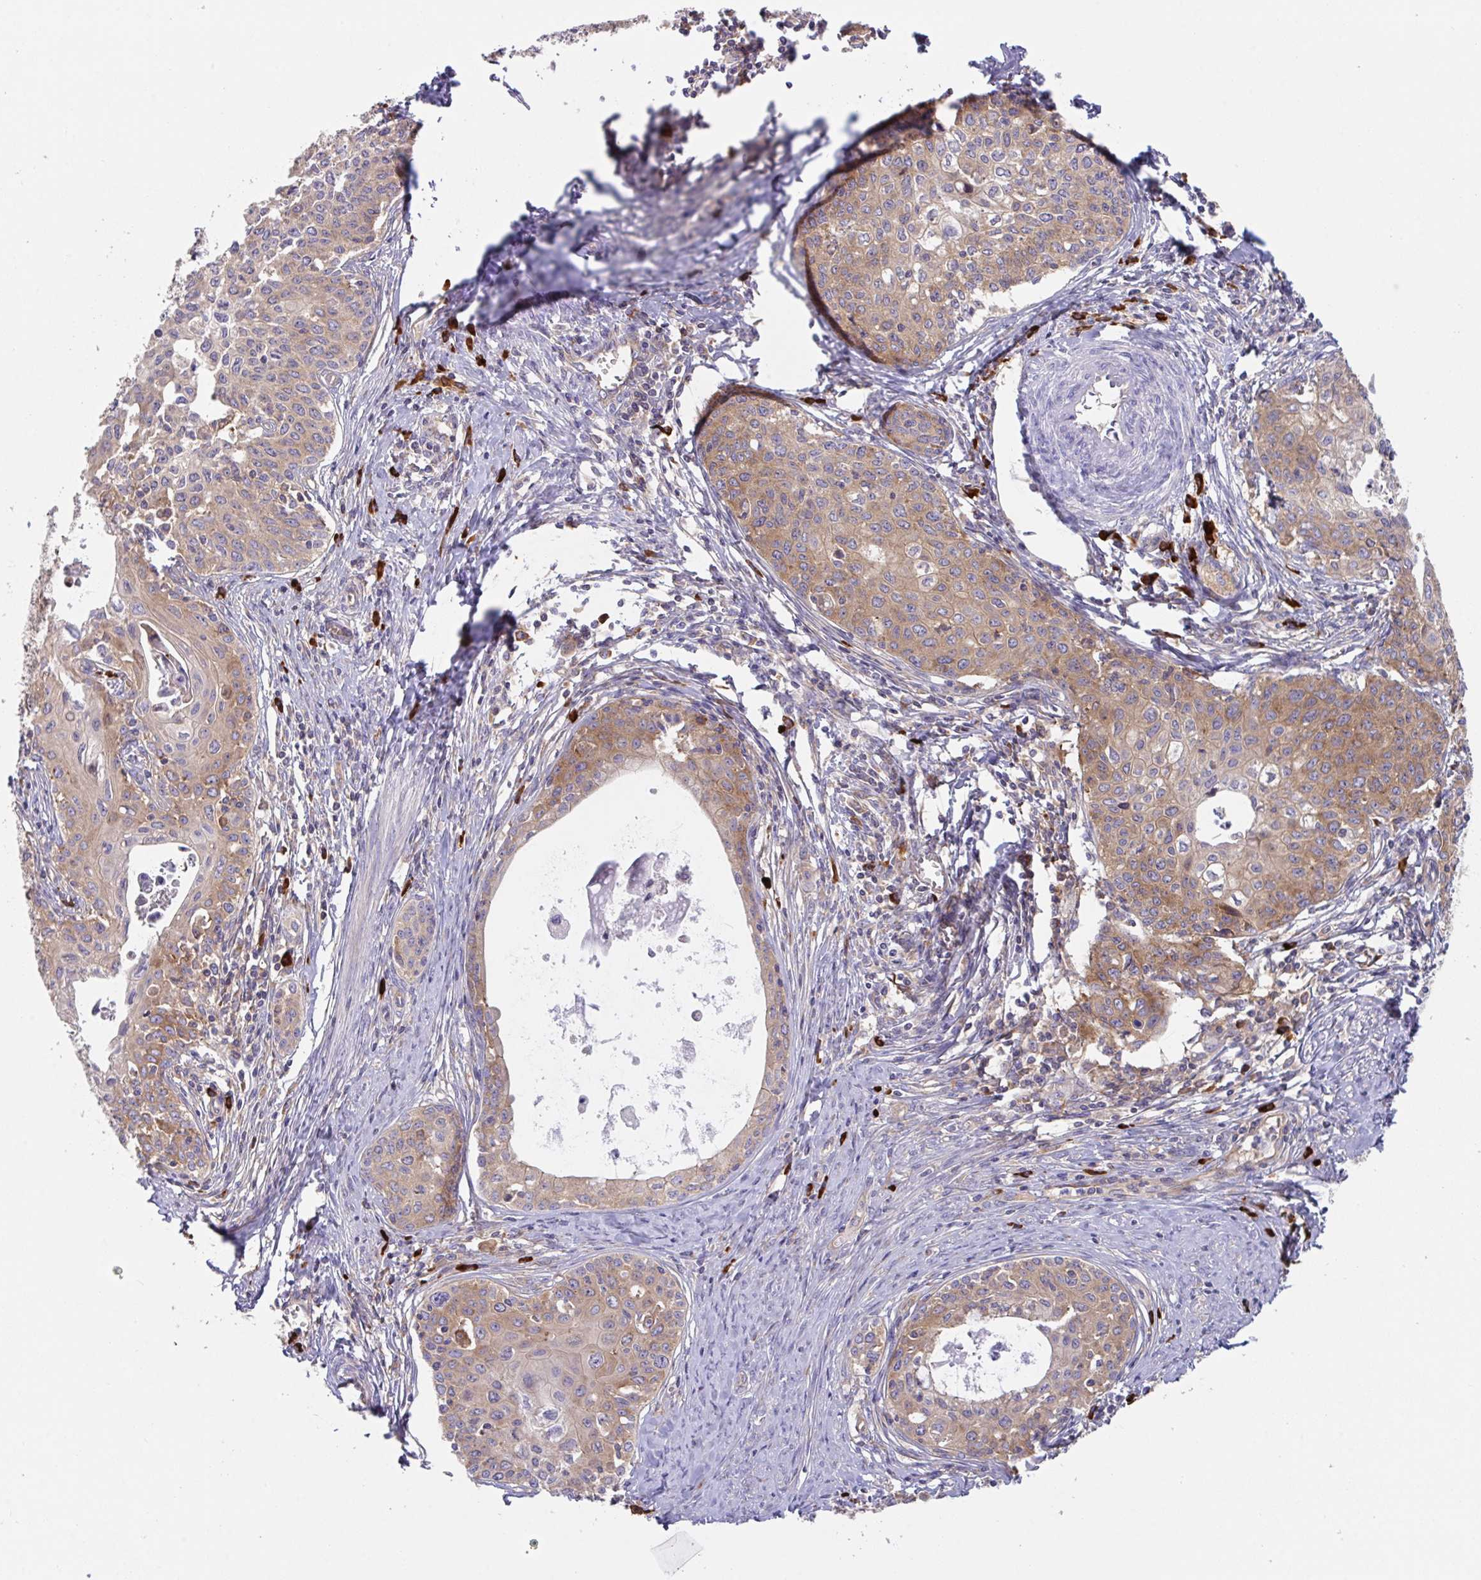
{"staining": {"intensity": "moderate", "quantity": ">75%", "location": "cytoplasmic/membranous"}, "tissue": "cervical cancer", "cell_type": "Tumor cells", "image_type": "cancer", "snomed": [{"axis": "morphology", "description": "Squamous cell carcinoma, NOS"}, {"axis": "morphology", "description": "Adenocarcinoma, NOS"}, {"axis": "topography", "description": "Cervix"}], "caption": "This is a photomicrograph of IHC staining of cervical cancer (squamous cell carcinoma), which shows moderate staining in the cytoplasmic/membranous of tumor cells.", "gene": "YARS2", "patient": {"sex": "female", "age": 52}}